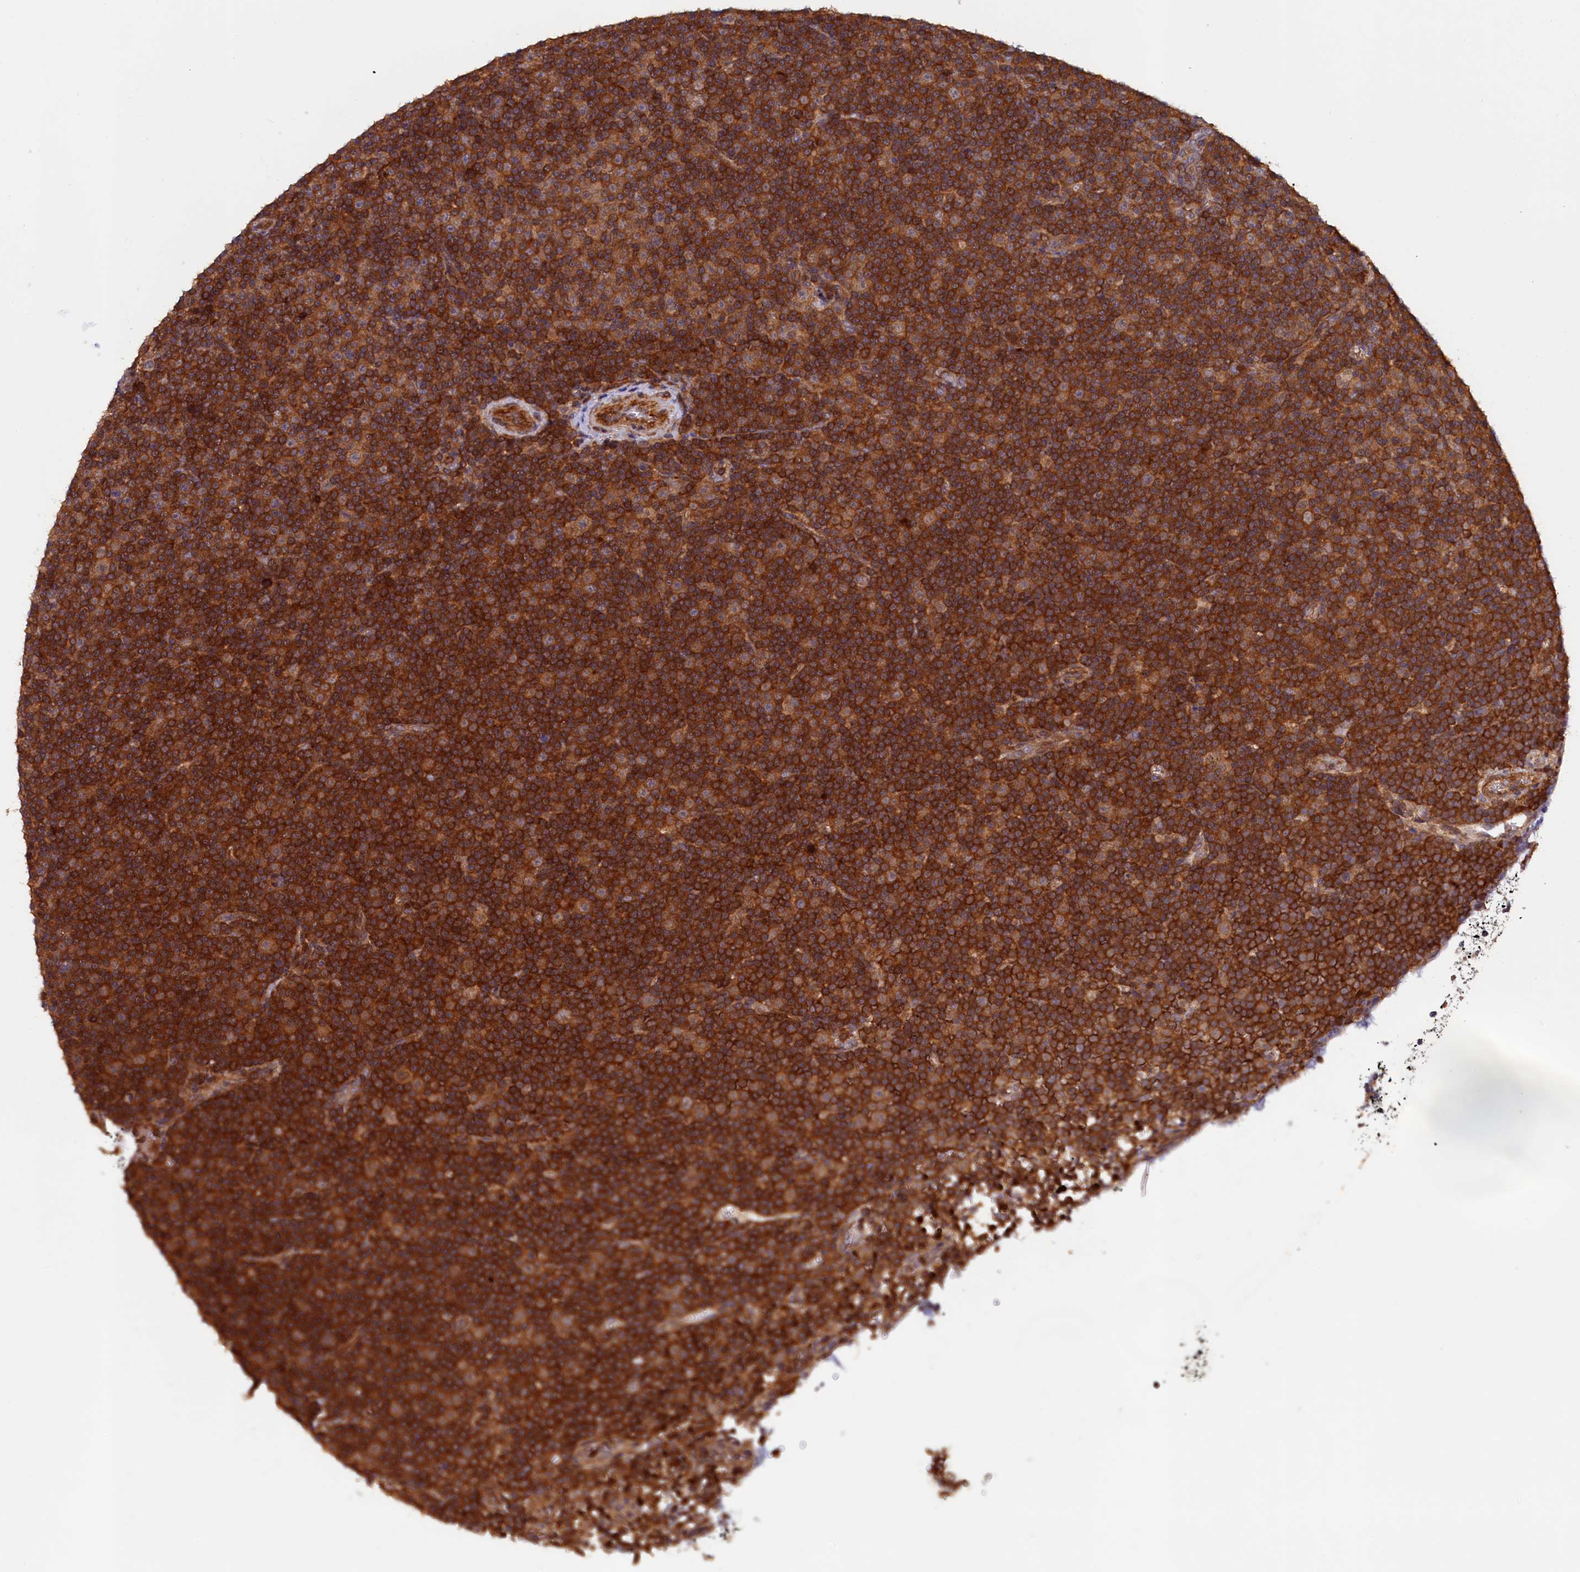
{"staining": {"intensity": "strong", "quantity": ">75%", "location": "cytoplasmic/membranous"}, "tissue": "lymphoma", "cell_type": "Tumor cells", "image_type": "cancer", "snomed": [{"axis": "morphology", "description": "Malignant lymphoma, non-Hodgkin's type, Low grade"}, {"axis": "topography", "description": "Lymph node"}], "caption": "There is high levels of strong cytoplasmic/membranous expression in tumor cells of lymphoma, as demonstrated by immunohistochemical staining (brown color).", "gene": "DUOXA1", "patient": {"sex": "female", "age": 67}}